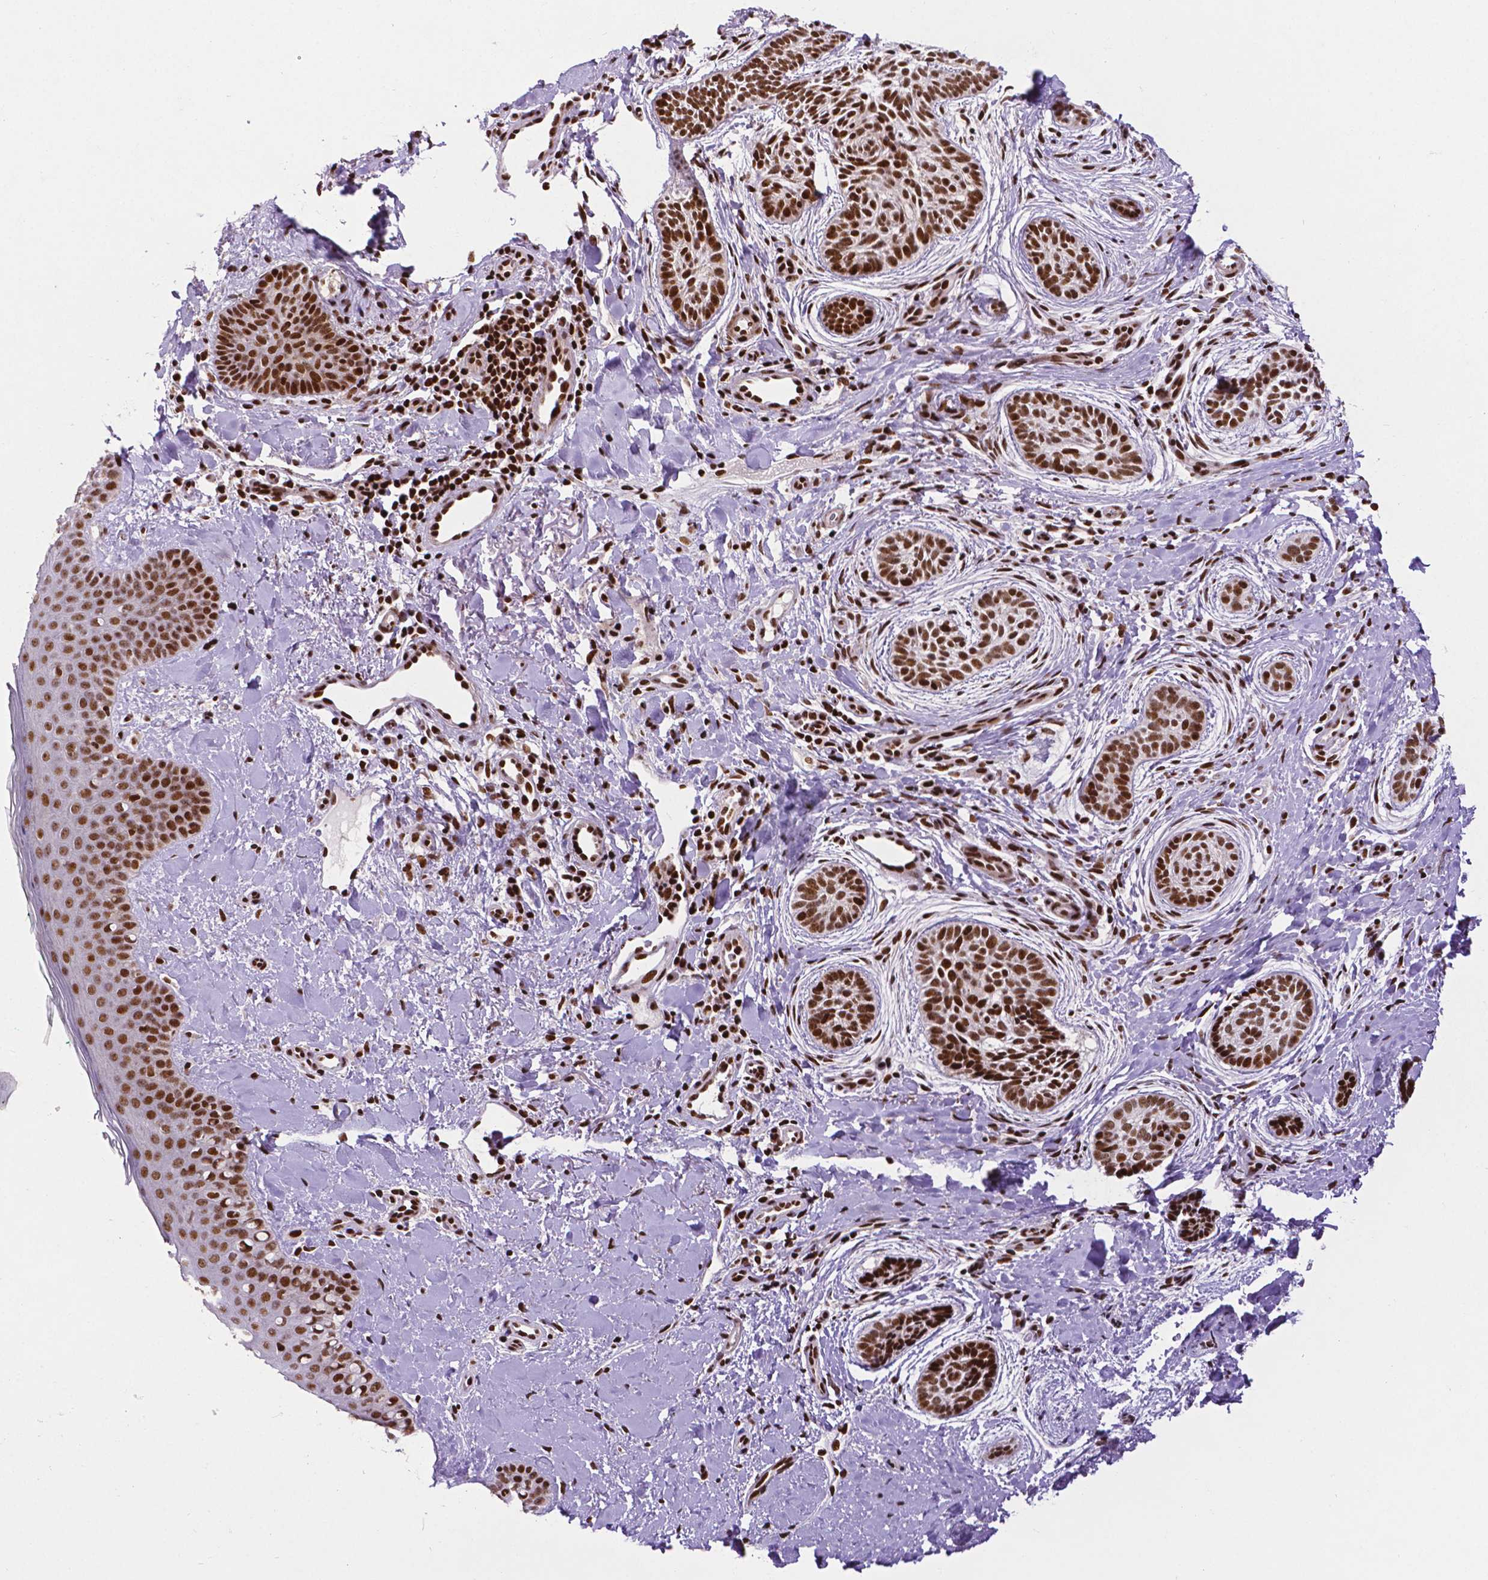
{"staining": {"intensity": "moderate", "quantity": ">75%", "location": "nuclear"}, "tissue": "skin cancer", "cell_type": "Tumor cells", "image_type": "cancer", "snomed": [{"axis": "morphology", "description": "Basal cell carcinoma"}, {"axis": "topography", "description": "Skin"}], "caption": "Skin cancer tissue displays moderate nuclear staining in about >75% of tumor cells (DAB (3,3'-diaminobenzidine) IHC with brightfield microscopy, high magnification).", "gene": "CTCF", "patient": {"sex": "male", "age": 63}}